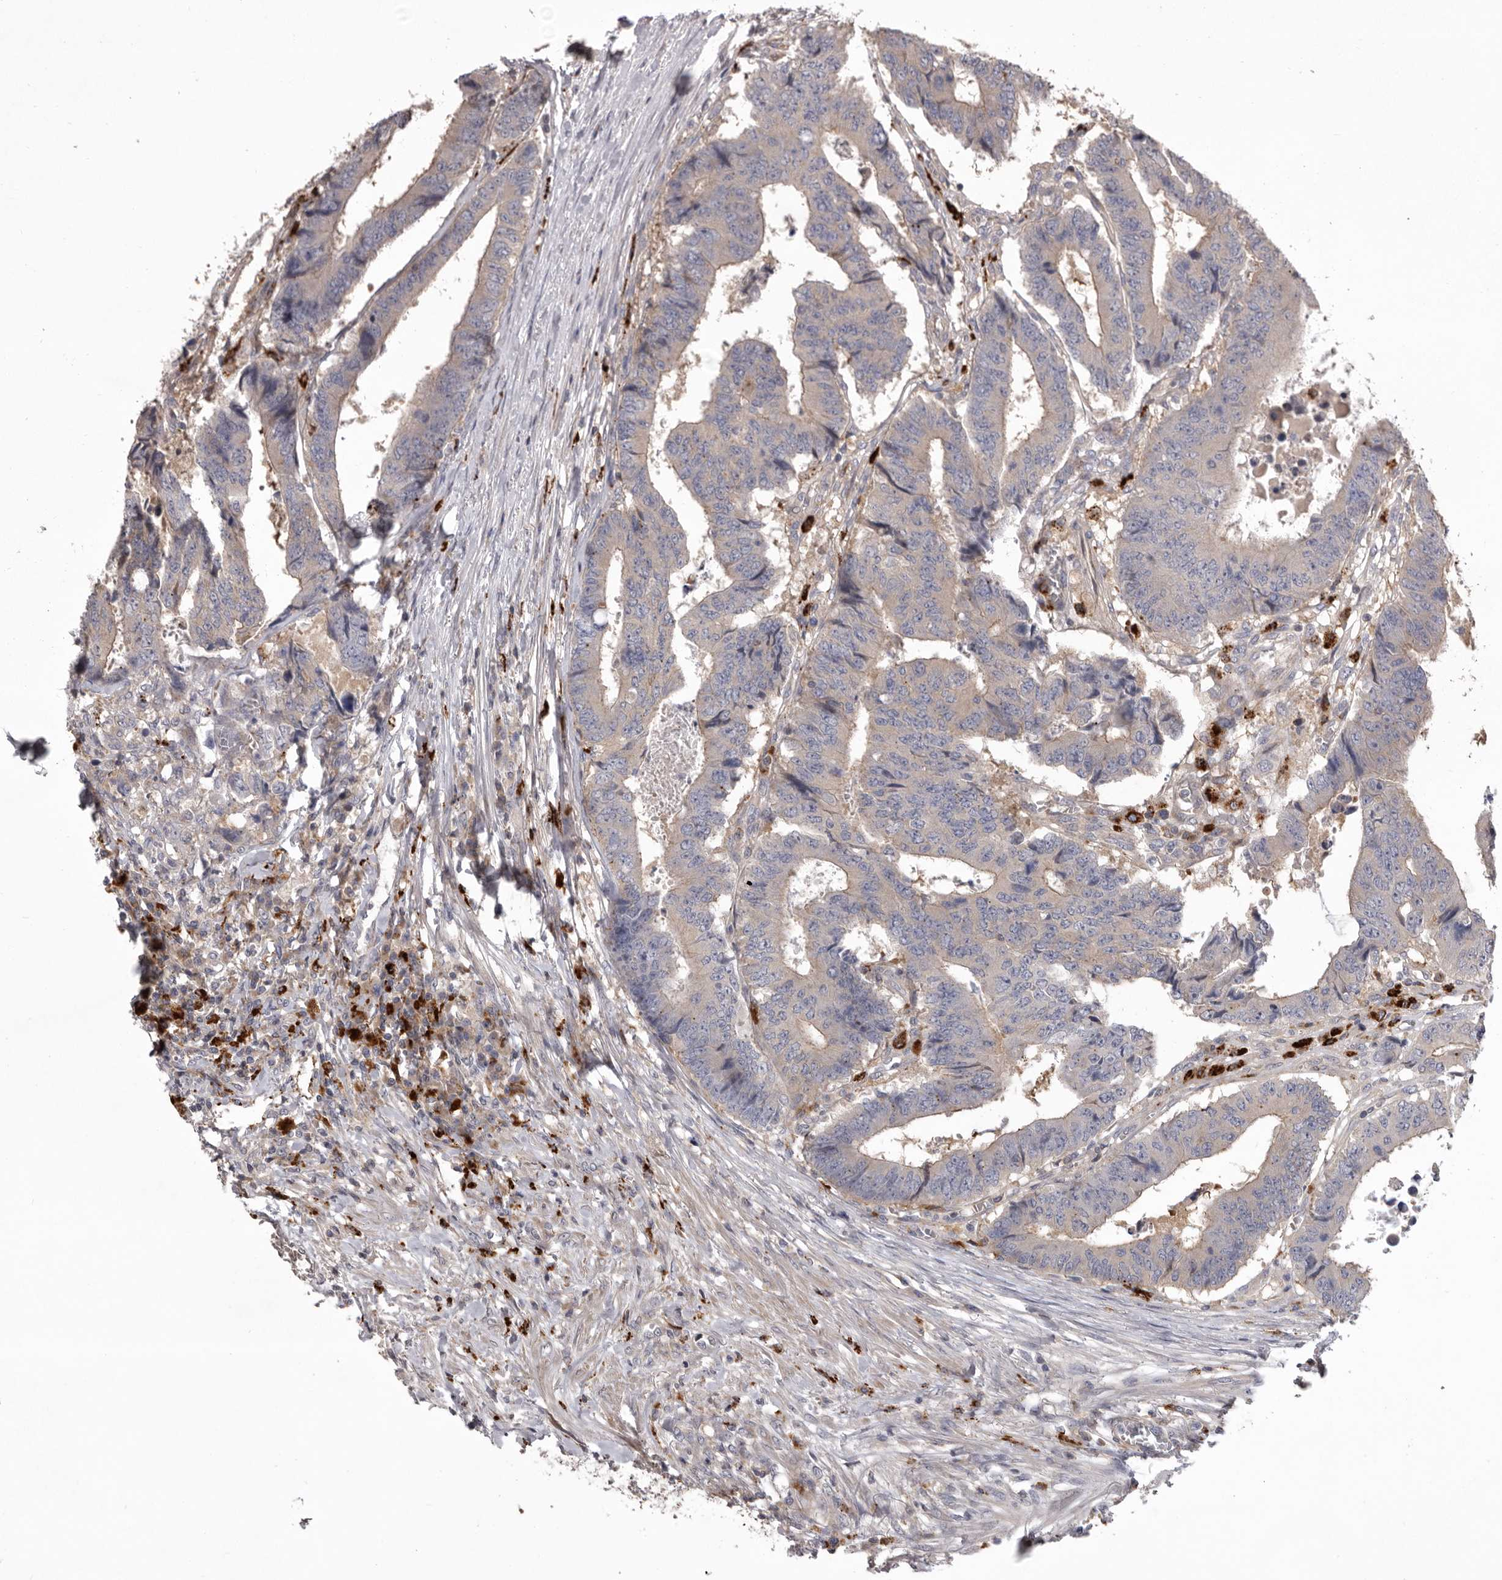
{"staining": {"intensity": "negative", "quantity": "none", "location": "none"}, "tissue": "colorectal cancer", "cell_type": "Tumor cells", "image_type": "cancer", "snomed": [{"axis": "morphology", "description": "Adenocarcinoma, NOS"}, {"axis": "topography", "description": "Rectum"}], "caption": "Tumor cells show no significant expression in colorectal cancer (adenocarcinoma).", "gene": "WDR47", "patient": {"sex": "male", "age": 84}}